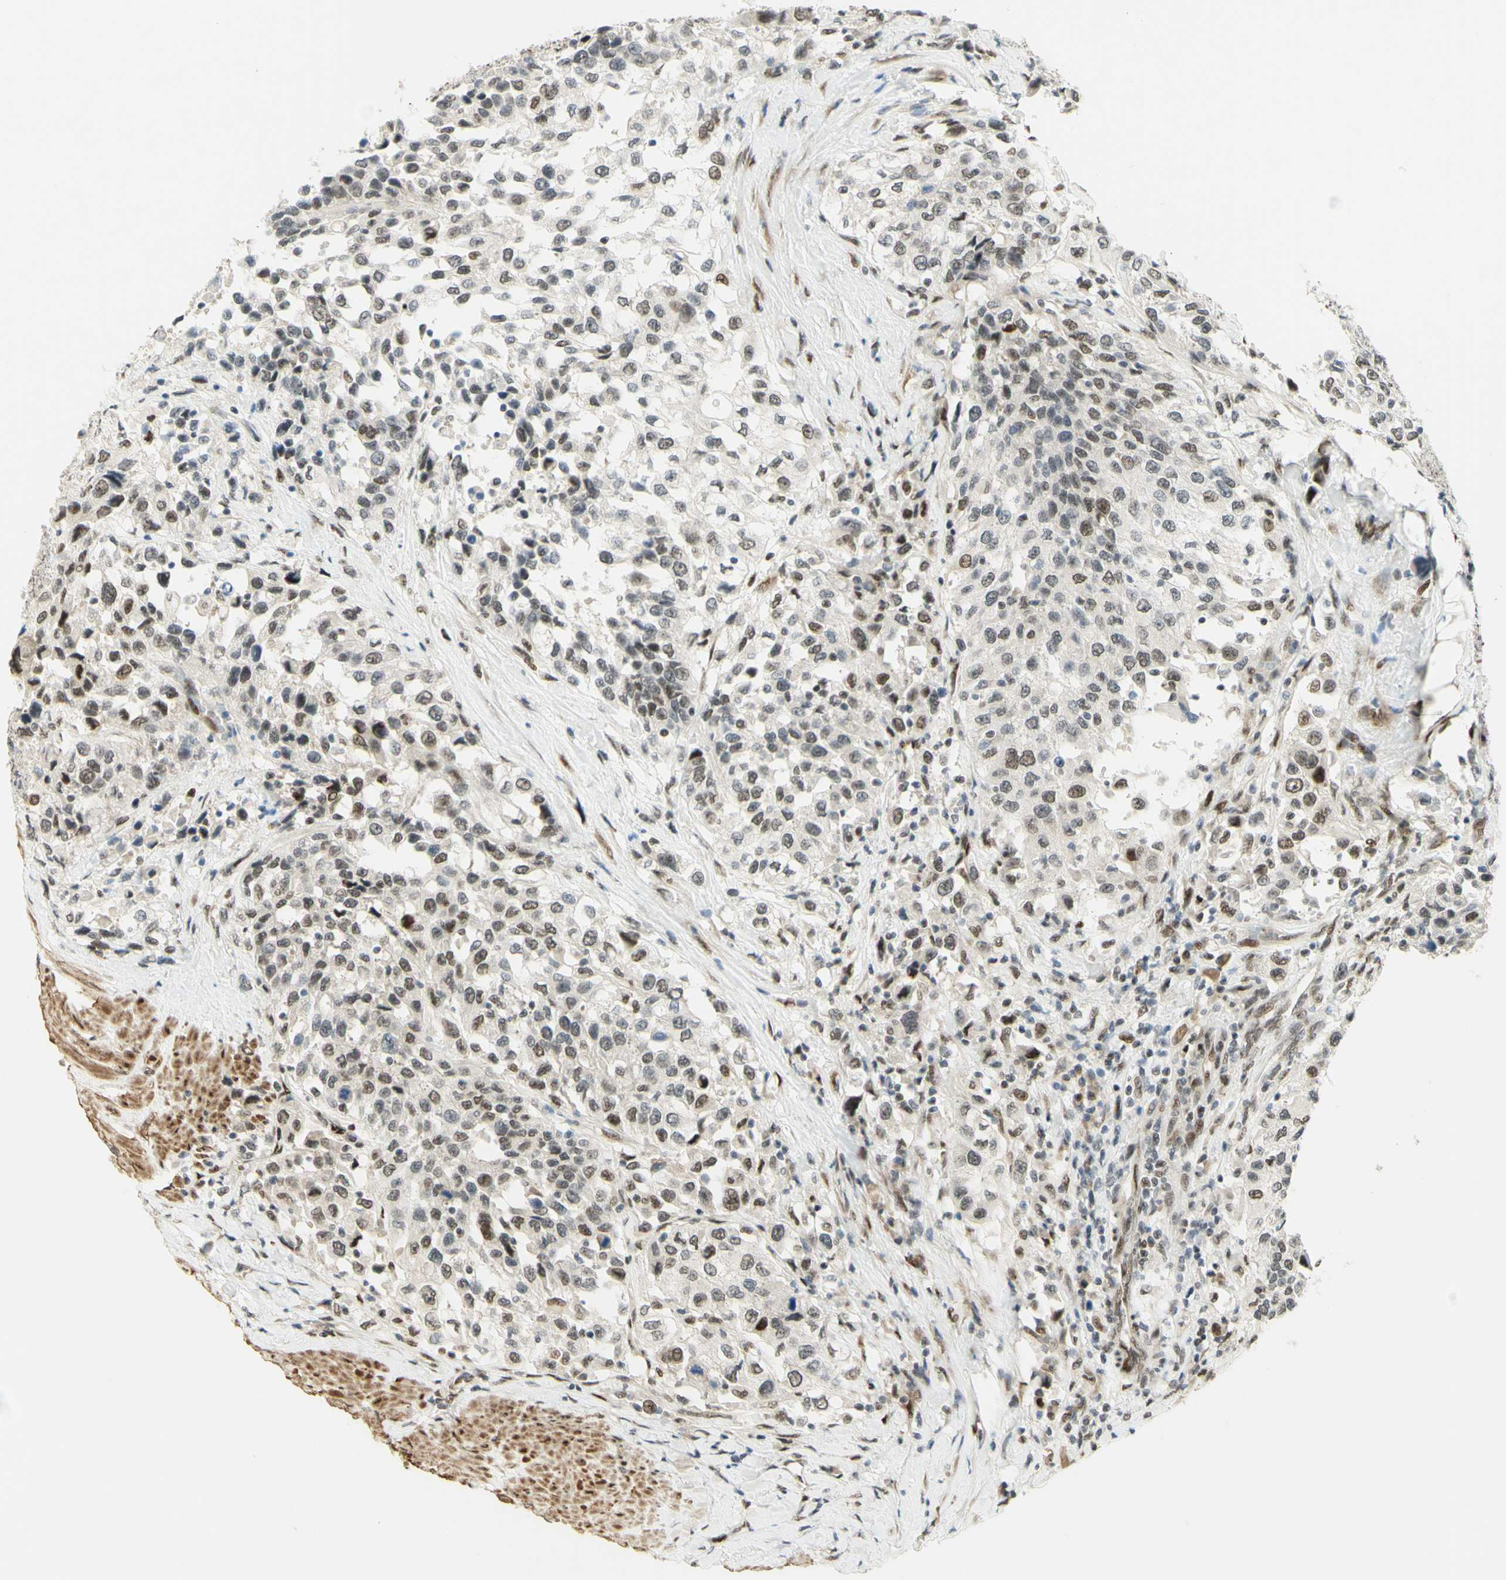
{"staining": {"intensity": "weak", "quantity": "25%-75%", "location": "nuclear"}, "tissue": "urothelial cancer", "cell_type": "Tumor cells", "image_type": "cancer", "snomed": [{"axis": "morphology", "description": "Urothelial carcinoma, High grade"}, {"axis": "topography", "description": "Urinary bladder"}], "caption": "DAB (3,3'-diaminobenzidine) immunohistochemical staining of human urothelial carcinoma (high-grade) exhibits weak nuclear protein staining in approximately 25%-75% of tumor cells.", "gene": "DDX1", "patient": {"sex": "female", "age": 80}}